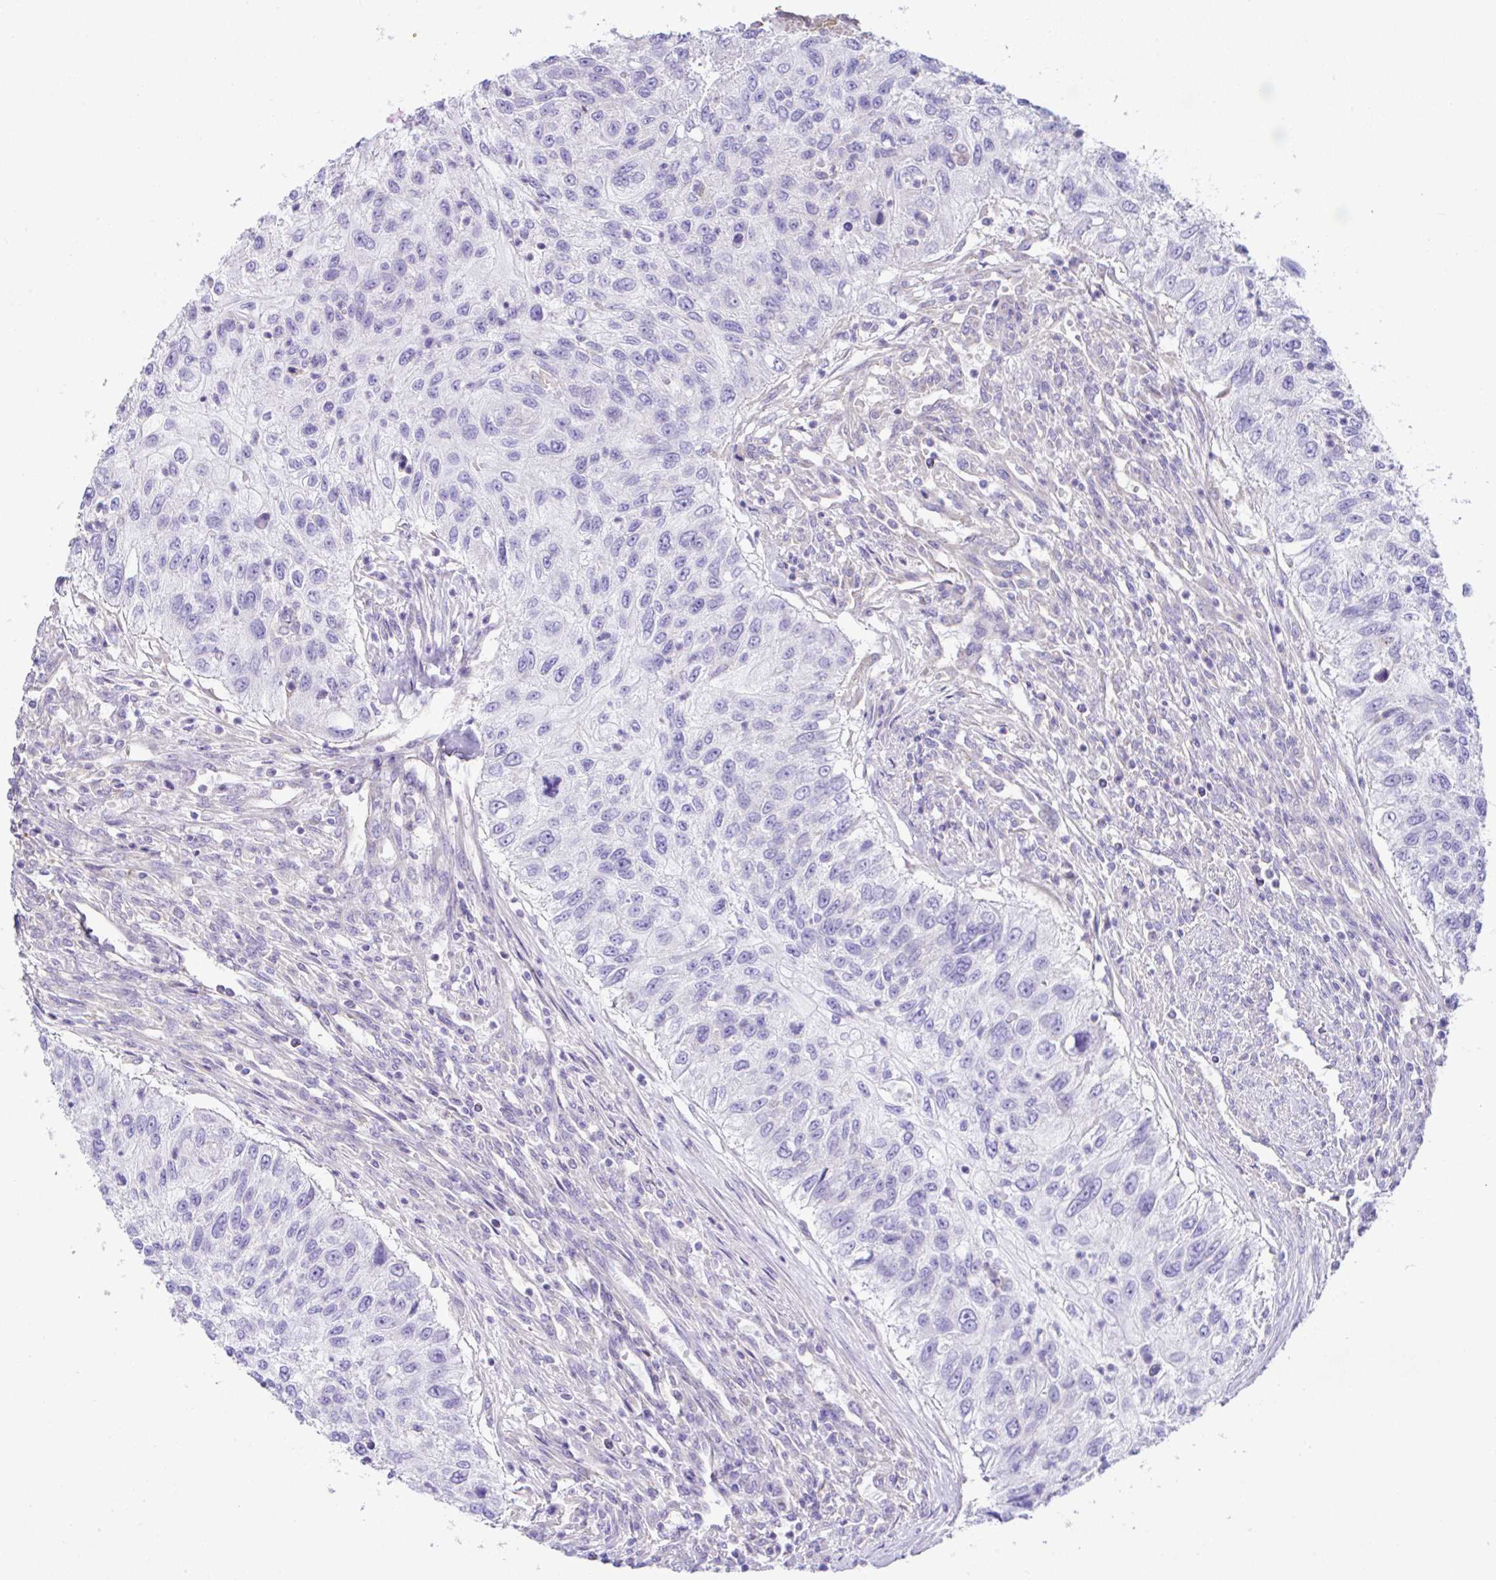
{"staining": {"intensity": "negative", "quantity": "none", "location": "none"}, "tissue": "urothelial cancer", "cell_type": "Tumor cells", "image_type": "cancer", "snomed": [{"axis": "morphology", "description": "Urothelial carcinoma, High grade"}, {"axis": "topography", "description": "Urinary bladder"}], "caption": "A histopathology image of high-grade urothelial carcinoma stained for a protein reveals no brown staining in tumor cells.", "gene": "OR4P4", "patient": {"sex": "female", "age": 60}}